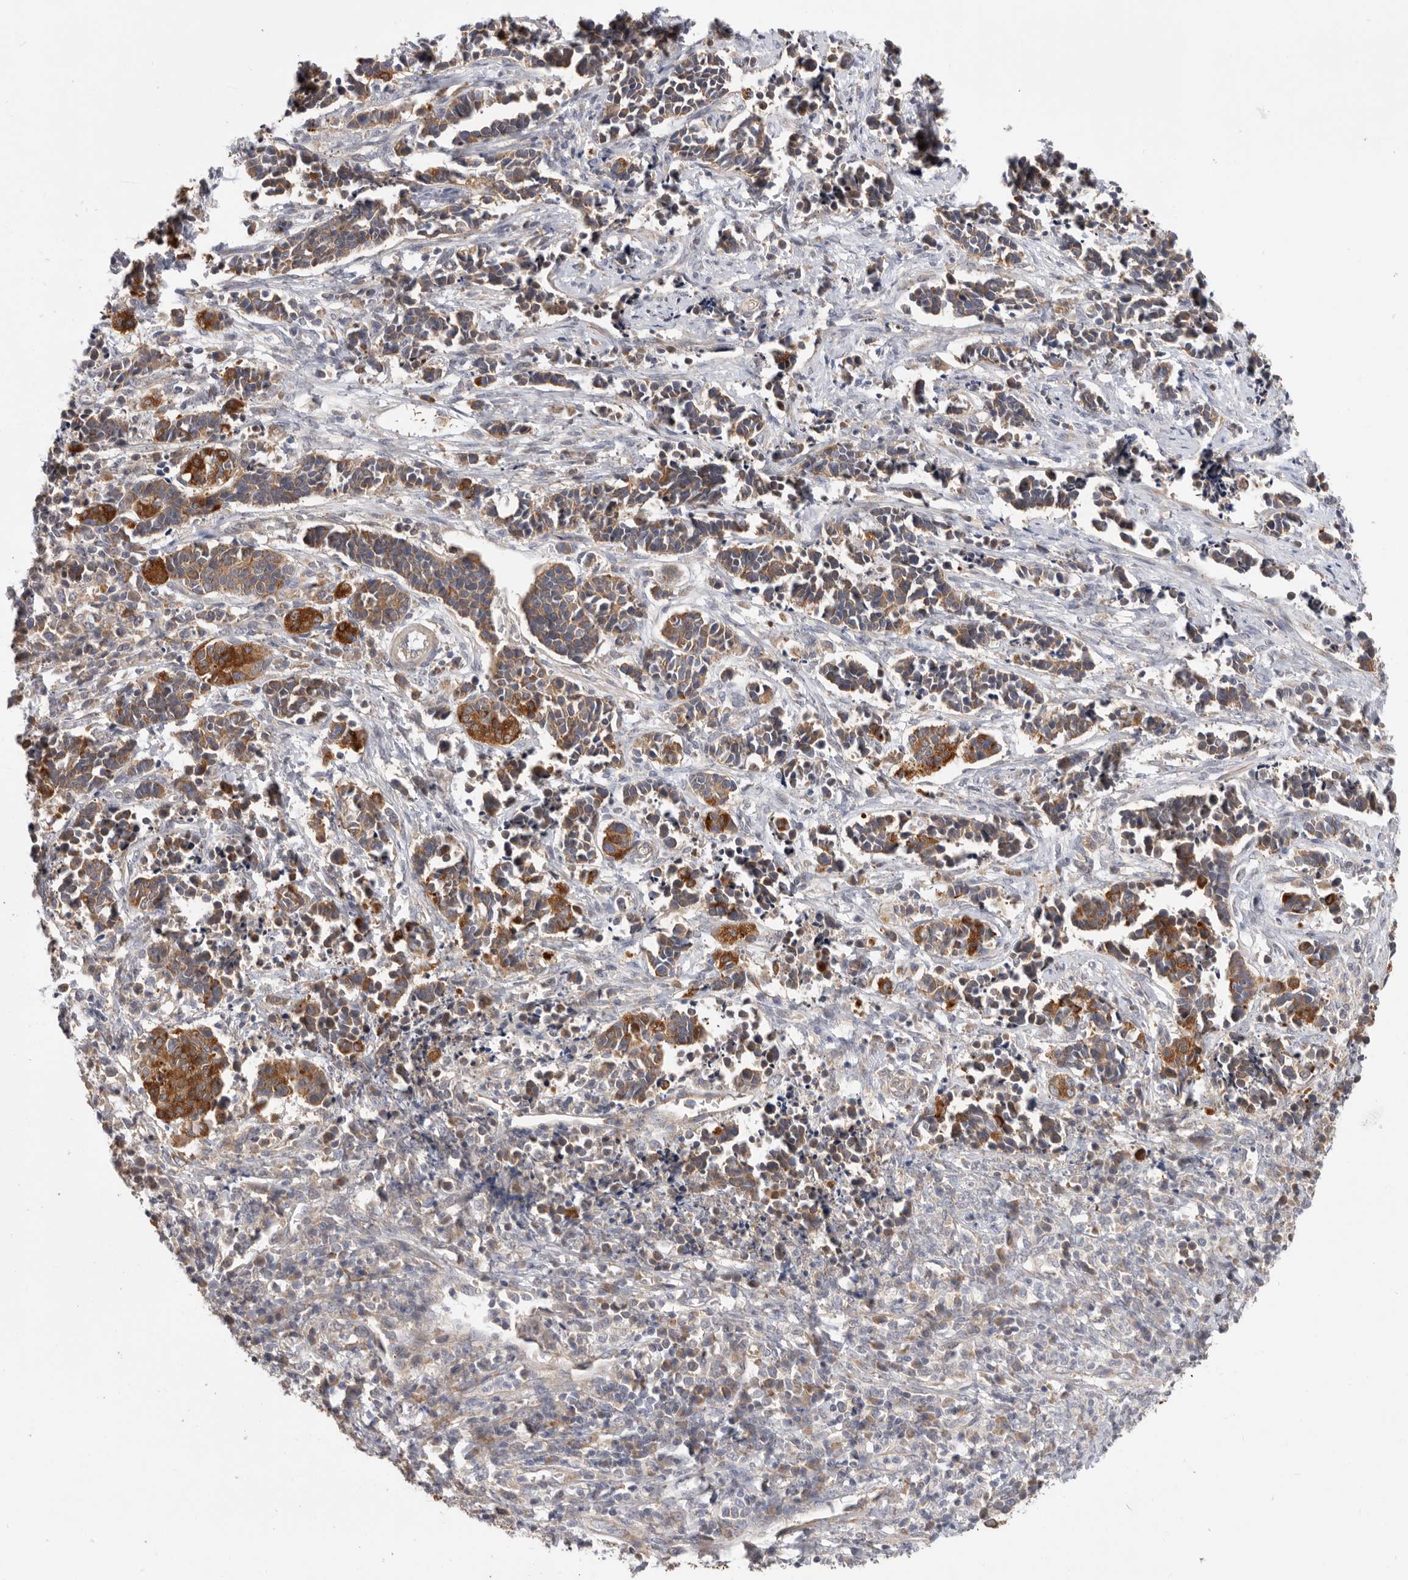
{"staining": {"intensity": "moderate", "quantity": ">75%", "location": "cytoplasmic/membranous"}, "tissue": "cervical cancer", "cell_type": "Tumor cells", "image_type": "cancer", "snomed": [{"axis": "morphology", "description": "Normal tissue, NOS"}, {"axis": "morphology", "description": "Squamous cell carcinoma, NOS"}, {"axis": "topography", "description": "Cervix"}], "caption": "The photomicrograph exhibits a brown stain indicating the presence of a protein in the cytoplasmic/membranous of tumor cells in squamous cell carcinoma (cervical). The protein of interest is shown in brown color, while the nuclei are stained blue.", "gene": "MTFR1L", "patient": {"sex": "female", "age": 35}}